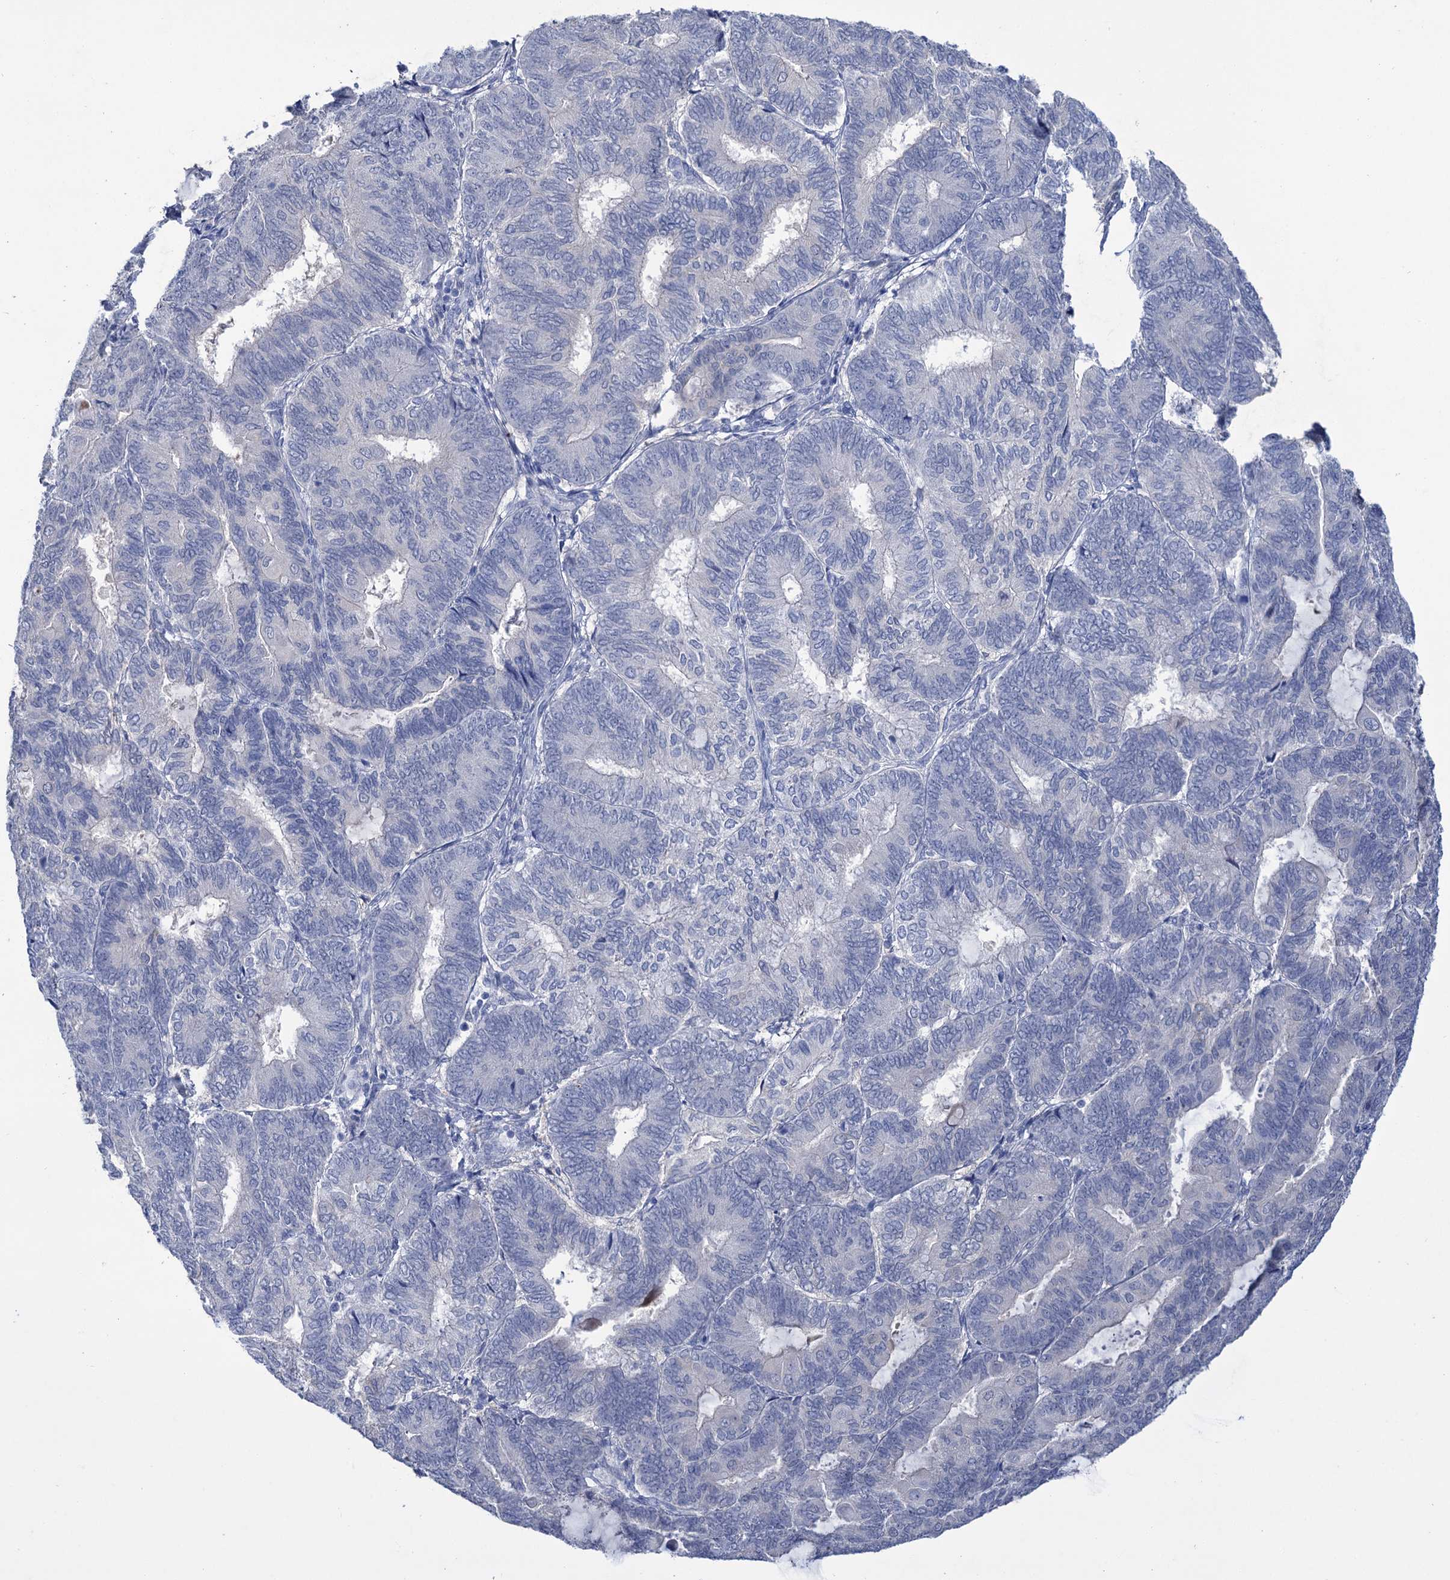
{"staining": {"intensity": "negative", "quantity": "none", "location": "none"}, "tissue": "endometrial cancer", "cell_type": "Tumor cells", "image_type": "cancer", "snomed": [{"axis": "morphology", "description": "Adenocarcinoma, NOS"}, {"axis": "topography", "description": "Endometrium"}], "caption": "Protein analysis of adenocarcinoma (endometrial) reveals no significant expression in tumor cells. (Immunohistochemistry (ihc), brightfield microscopy, high magnification).", "gene": "LYZL4", "patient": {"sex": "female", "age": 81}}